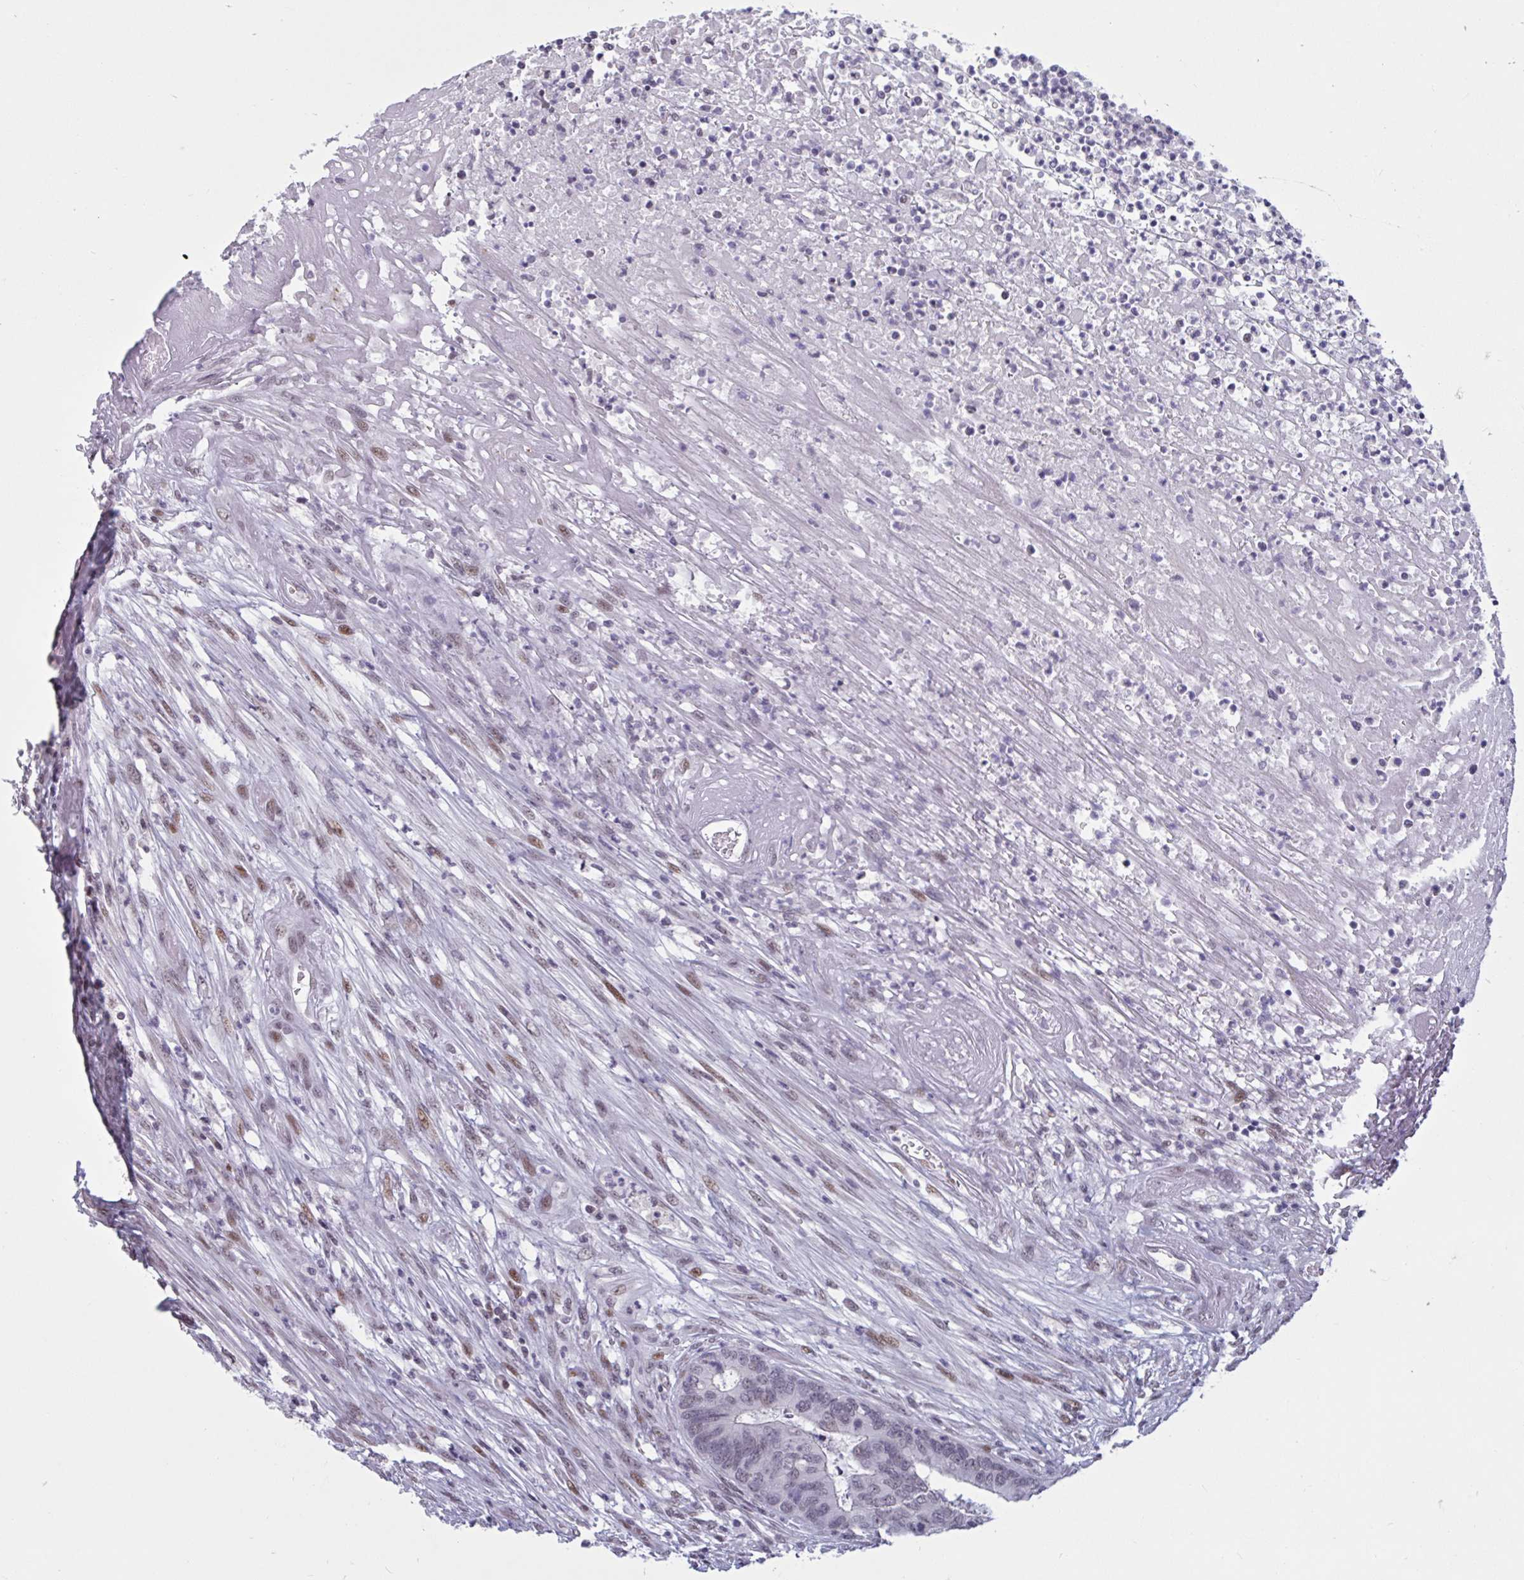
{"staining": {"intensity": "weak", "quantity": "25%-75%", "location": "nuclear"}, "tissue": "colorectal cancer", "cell_type": "Tumor cells", "image_type": "cancer", "snomed": [{"axis": "morphology", "description": "Adenocarcinoma, NOS"}, {"axis": "topography", "description": "Colon"}], "caption": "This photomicrograph shows immunohistochemistry (IHC) staining of colorectal adenocarcinoma, with low weak nuclear positivity in about 25%-75% of tumor cells.", "gene": "HSD17B6", "patient": {"sex": "female", "age": 67}}